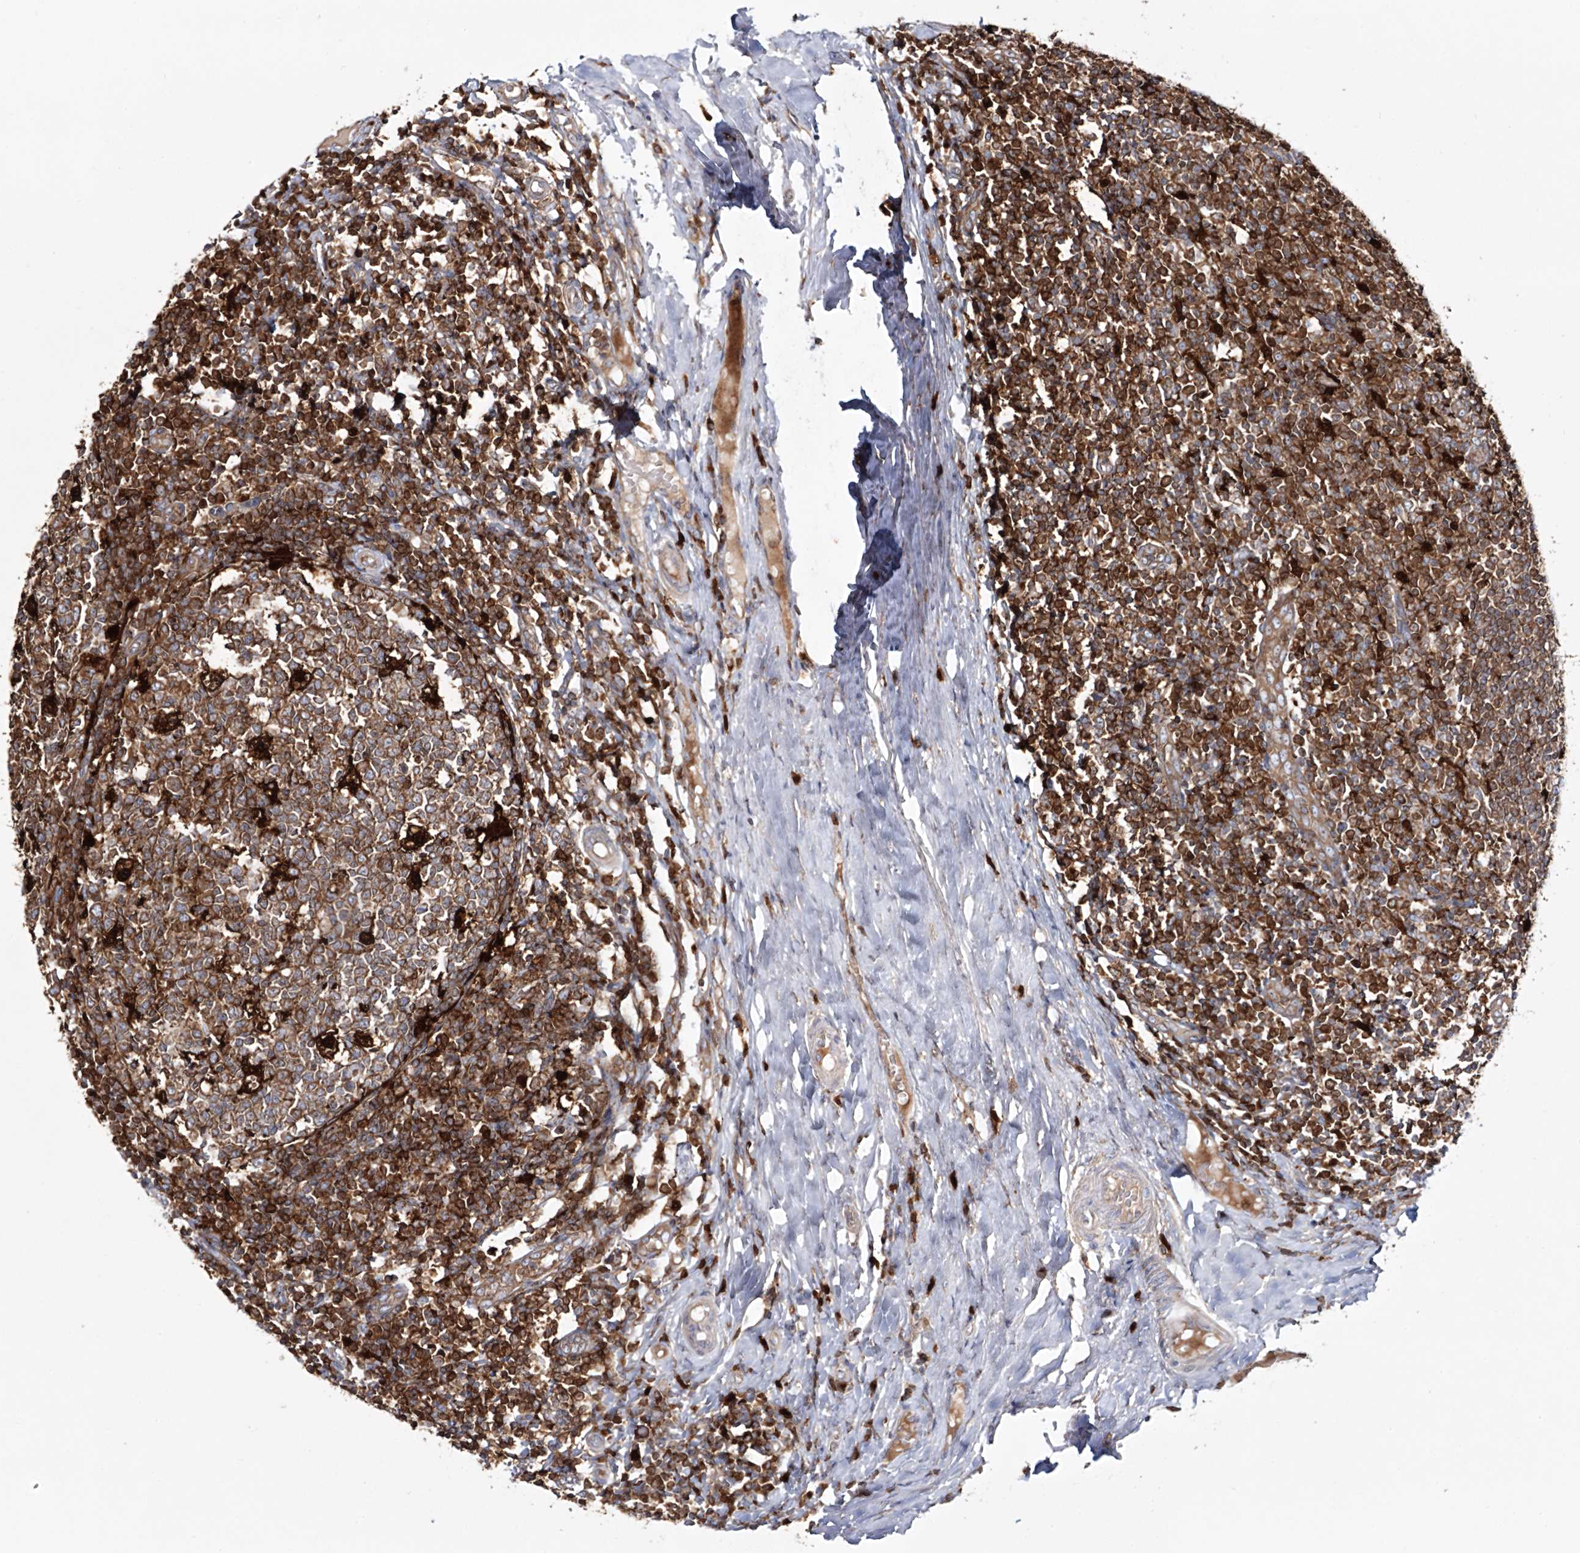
{"staining": {"intensity": "strong", "quantity": ">75%", "location": "cytoplasmic/membranous"}, "tissue": "tonsil", "cell_type": "Germinal center cells", "image_type": "normal", "snomed": [{"axis": "morphology", "description": "Normal tissue, NOS"}, {"axis": "topography", "description": "Tonsil"}], "caption": "Benign tonsil demonstrates strong cytoplasmic/membranous staining in approximately >75% of germinal center cells The protein is stained brown, and the nuclei are stained in blue (DAB (3,3'-diaminobenzidine) IHC with brightfield microscopy, high magnification)..", "gene": "ARCN1", "patient": {"sex": "female", "age": 19}}